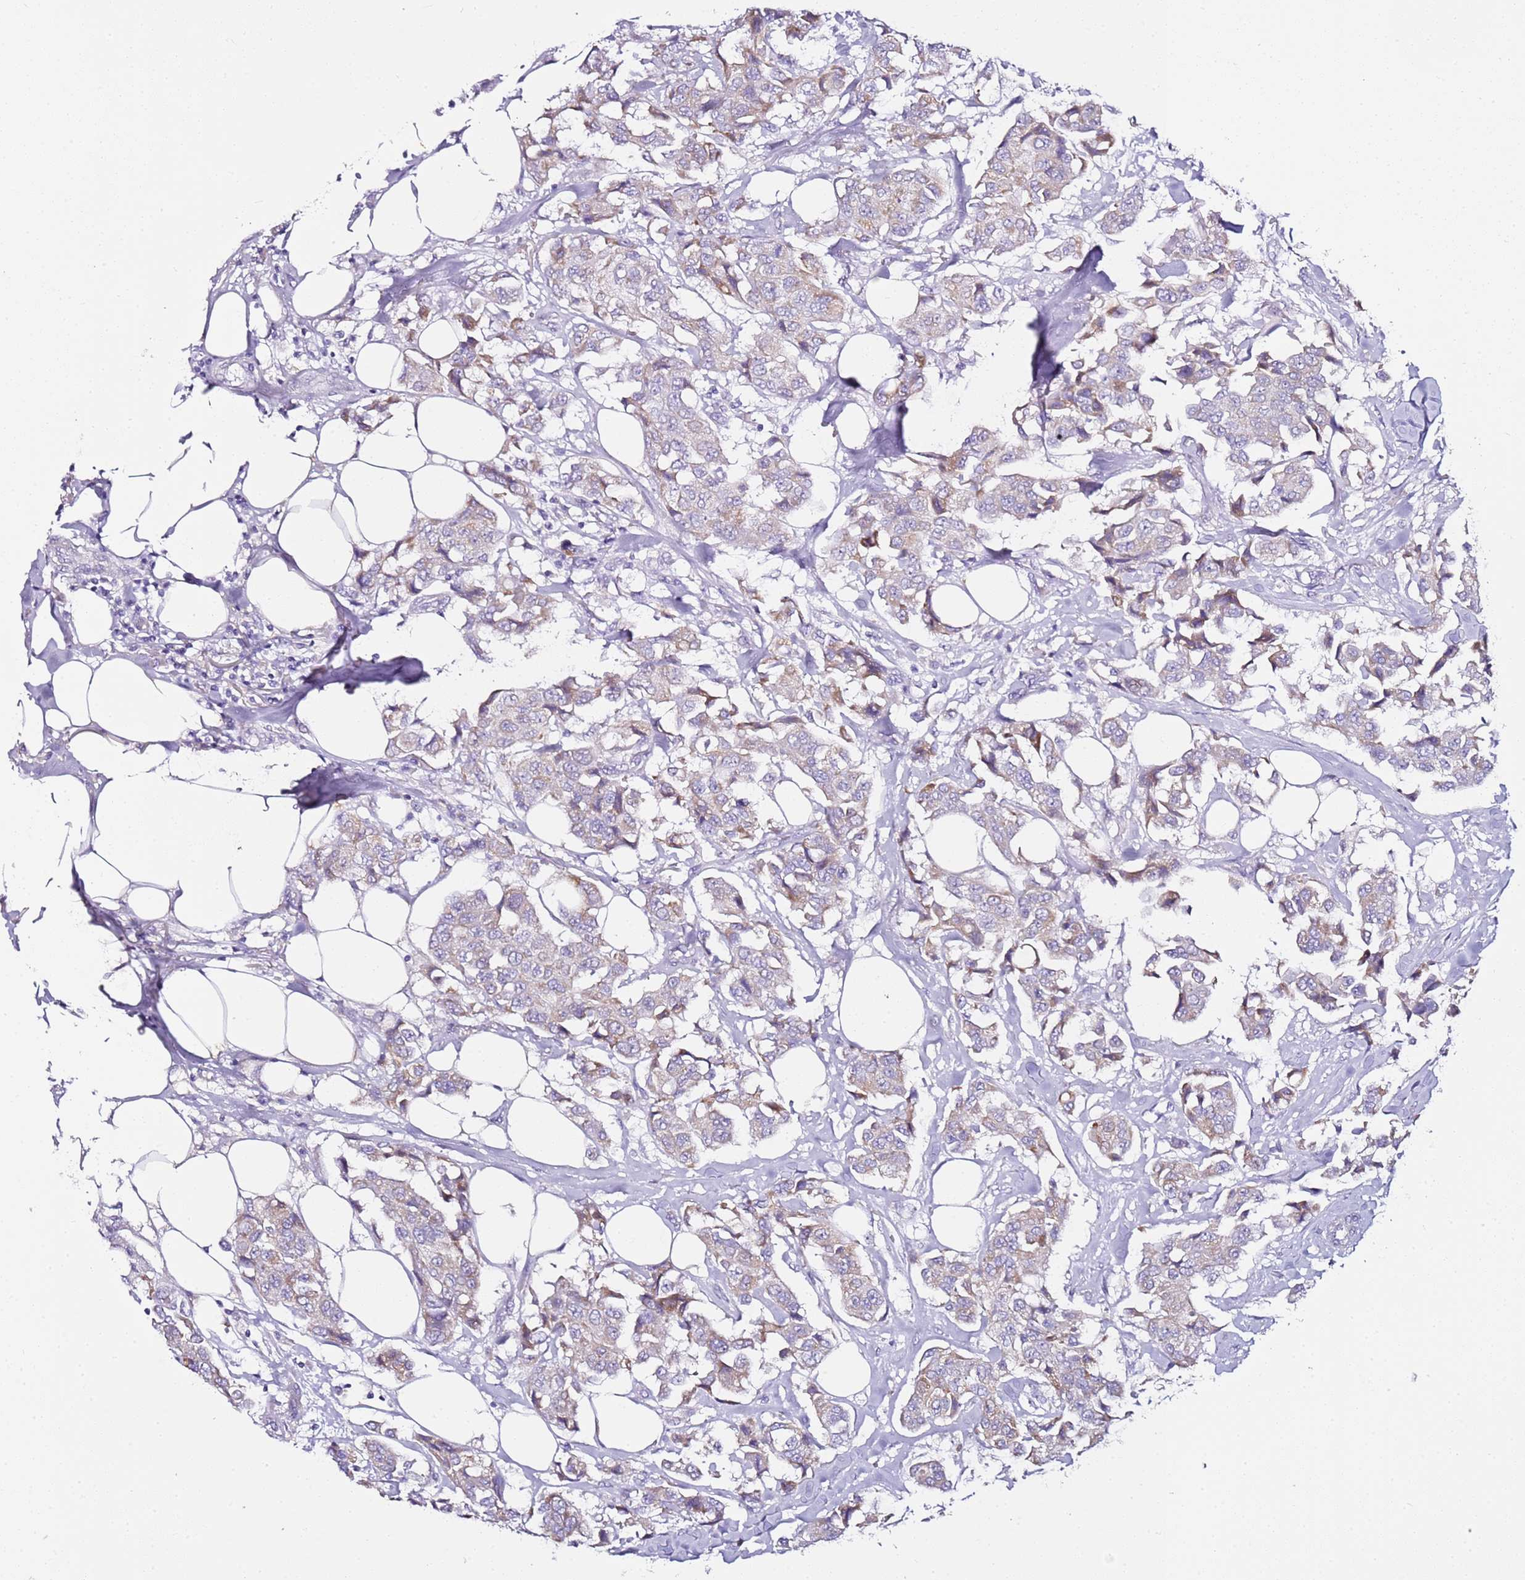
{"staining": {"intensity": "weak", "quantity": "<25%", "location": "cytoplasmic/membranous"}, "tissue": "breast cancer", "cell_type": "Tumor cells", "image_type": "cancer", "snomed": [{"axis": "morphology", "description": "Duct carcinoma"}, {"axis": "topography", "description": "Breast"}], "caption": "A micrograph of human breast intraductal carcinoma is negative for staining in tumor cells.", "gene": "MYBPC3", "patient": {"sex": "female", "age": 80}}